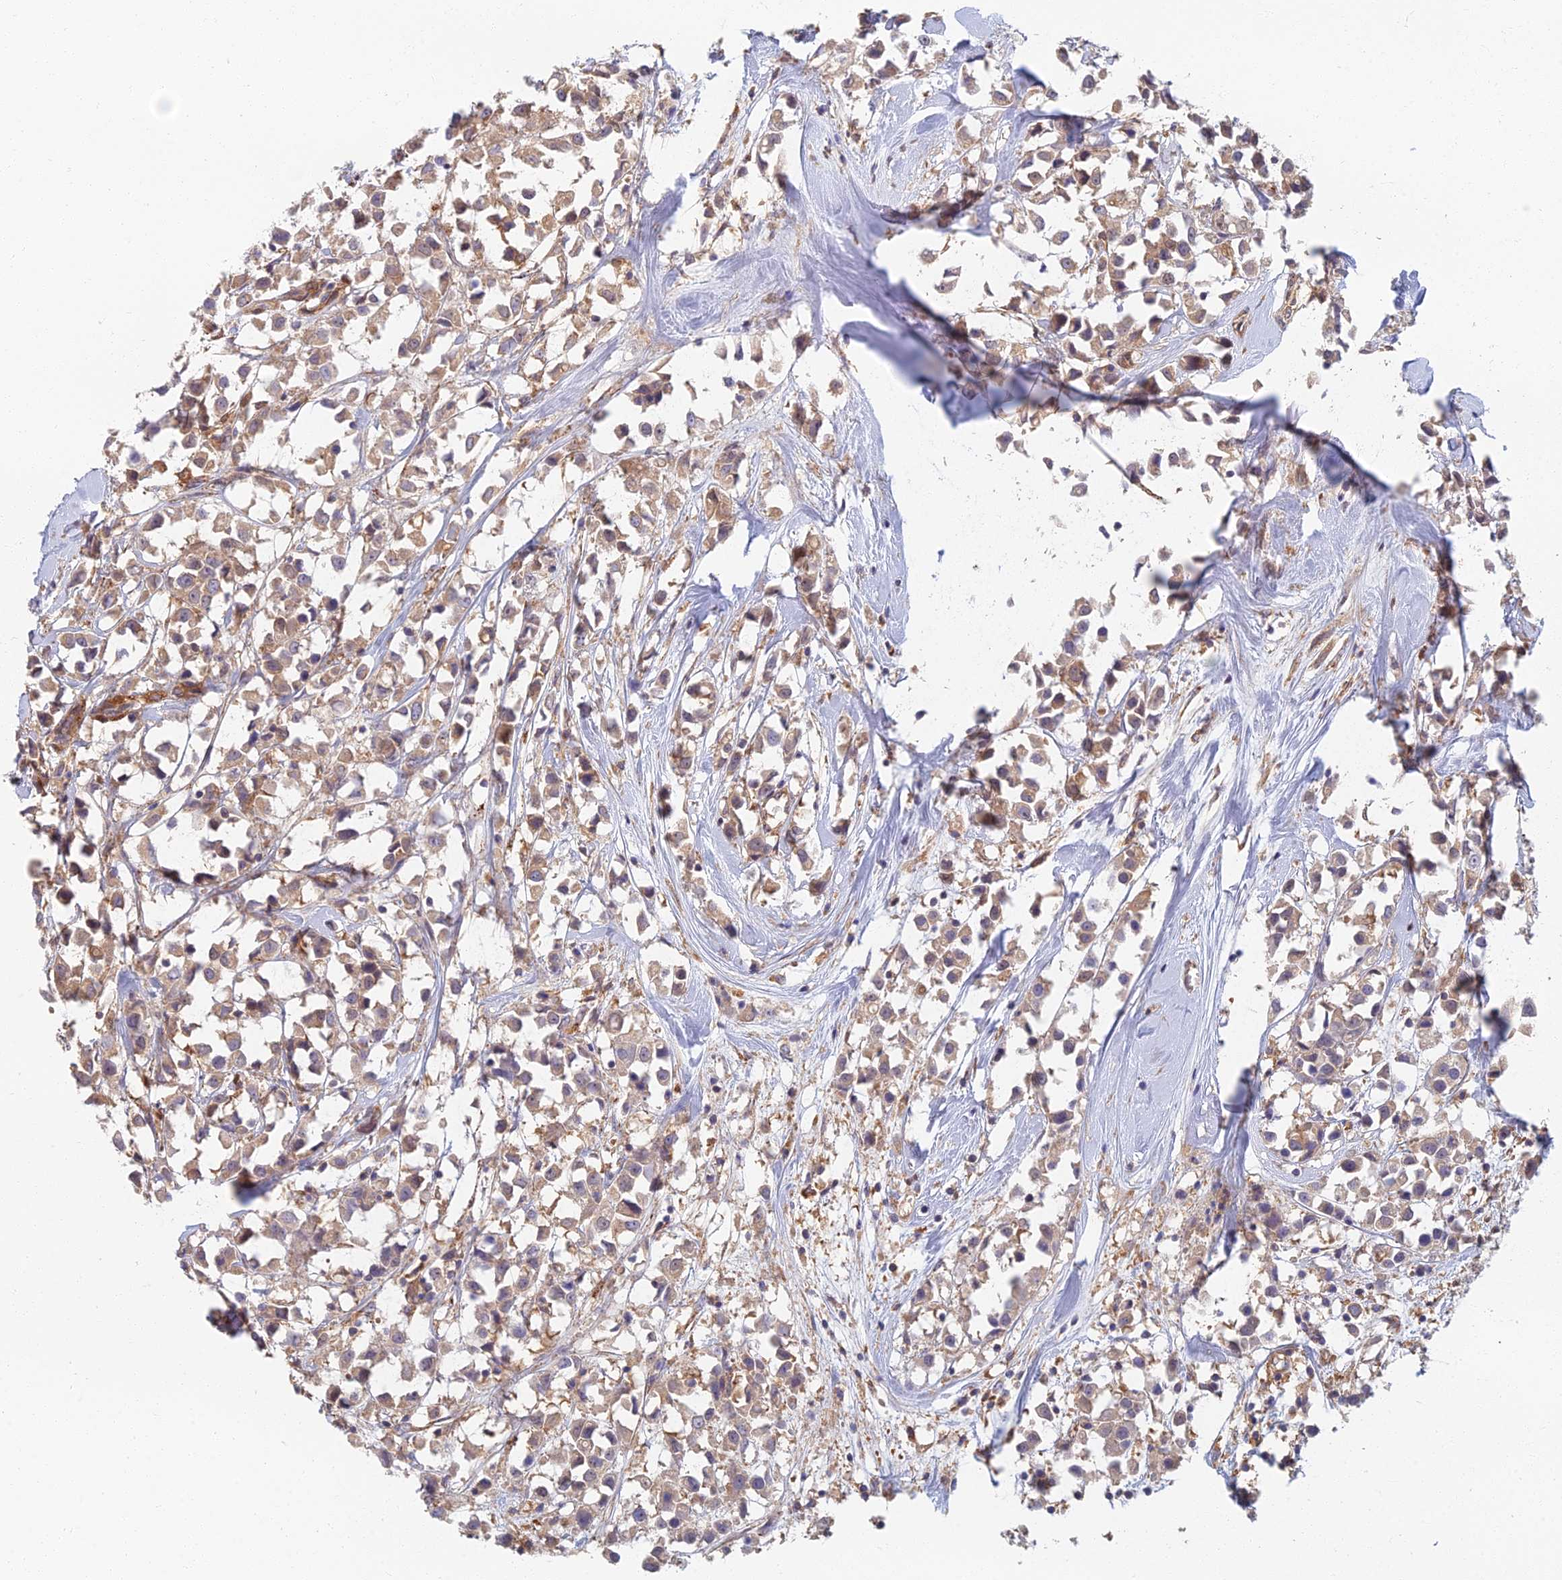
{"staining": {"intensity": "moderate", "quantity": ">75%", "location": "cytoplasmic/membranous"}, "tissue": "breast cancer", "cell_type": "Tumor cells", "image_type": "cancer", "snomed": [{"axis": "morphology", "description": "Duct carcinoma"}, {"axis": "topography", "description": "Breast"}], "caption": "Breast cancer (intraductal carcinoma) stained with a protein marker exhibits moderate staining in tumor cells.", "gene": "RBSN", "patient": {"sex": "female", "age": 61}}